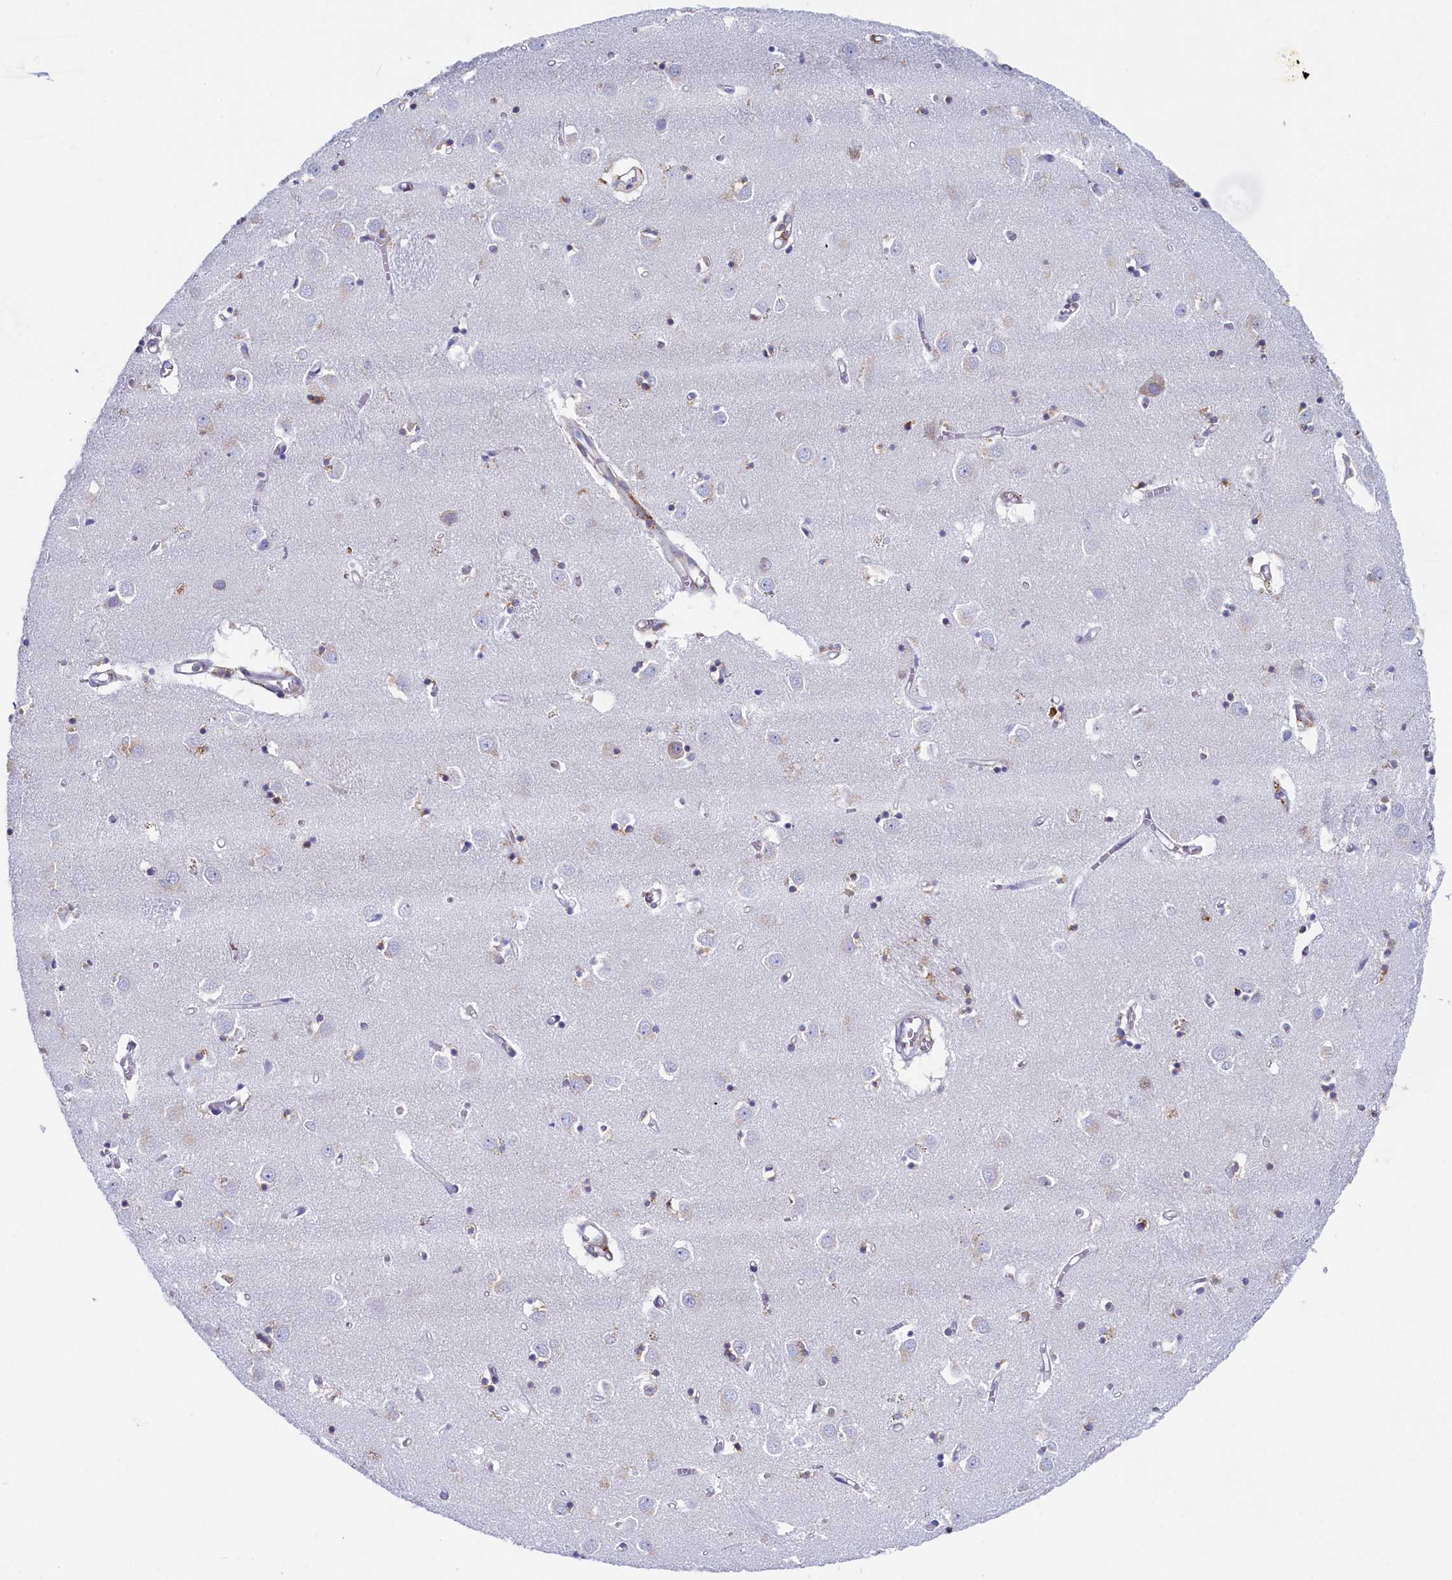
{"staining": {"intensity": "moderate", "quantity": "<25%", "location": "cytoplasmic/membranous"}, "tissue": "caudate", "cell_type": "Glial cells", "image_type": "normal", "snomed": [{"axis": "morphology", "description": "Normal tissue, NOS"}, {"axis": "topography", "description": "Lateral ventricle wall"}], "caption": "IHC staining of unremarkable caudate, which demonstrates low levels of moderate cytoplasmic/membranous positivity in about <25% of glial cells indicating moderate cytoplasmic/membranous protein positivity. The staining was performed using DAB (3,3'-diaminobenzidine) (brown) for protein detection and nuclei were counterstained in hematoxylin (blue).", "gene": "TMEM18", "patient": {"sex": "male", "age": 70}}